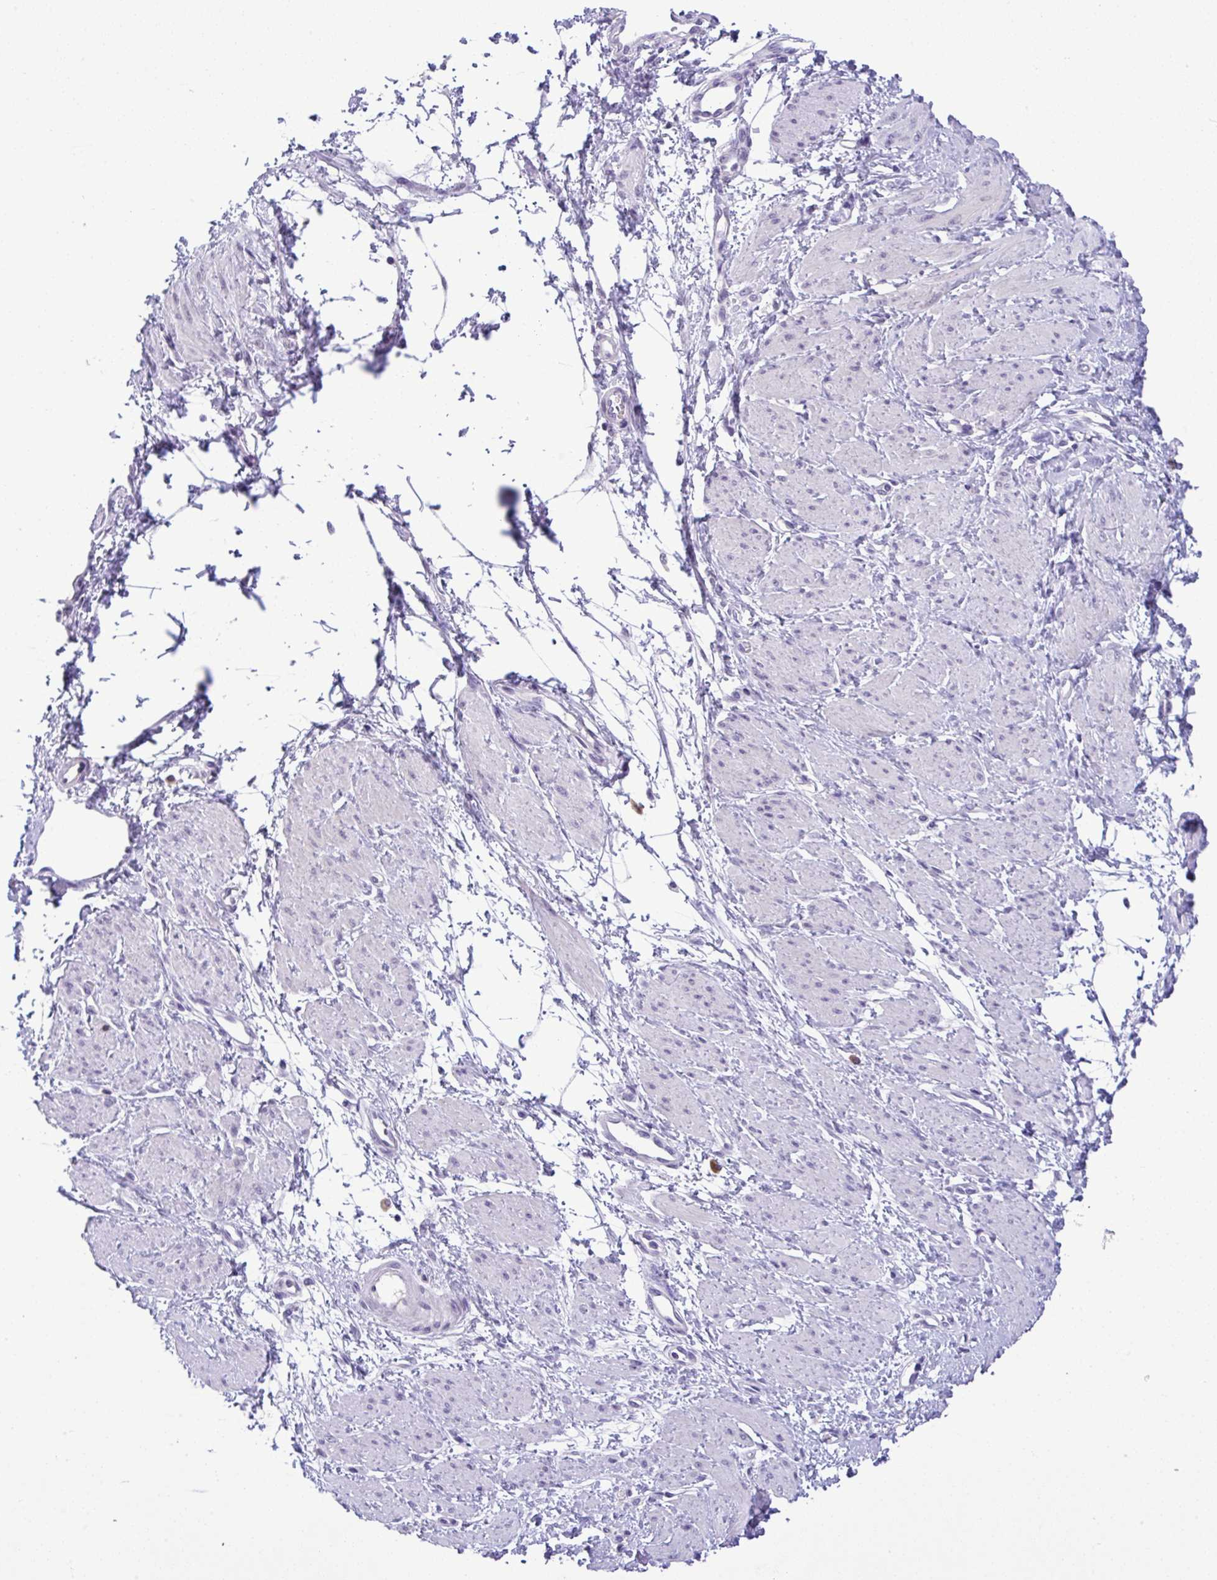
{"staining": {"intensity": "negative", "quantity": "none", "location": "none"}, "tissue": "smooth muscle", "cell_type": "Smooth muscle cells", "image_type": "normal", "snomed": [{"axis": "morphology", "description": "Normal tissue, NOS"}, {"axis": "topography", "description": "Smooth muscle"}, {"axis": "topography", "description": "Uterus"}], "caption": "The micrograph demonstrates no significant expression in smooth muscle cells of smooth muscle.", "gene": "YBX2", "patient": {"sex": "female", "age": 39}}